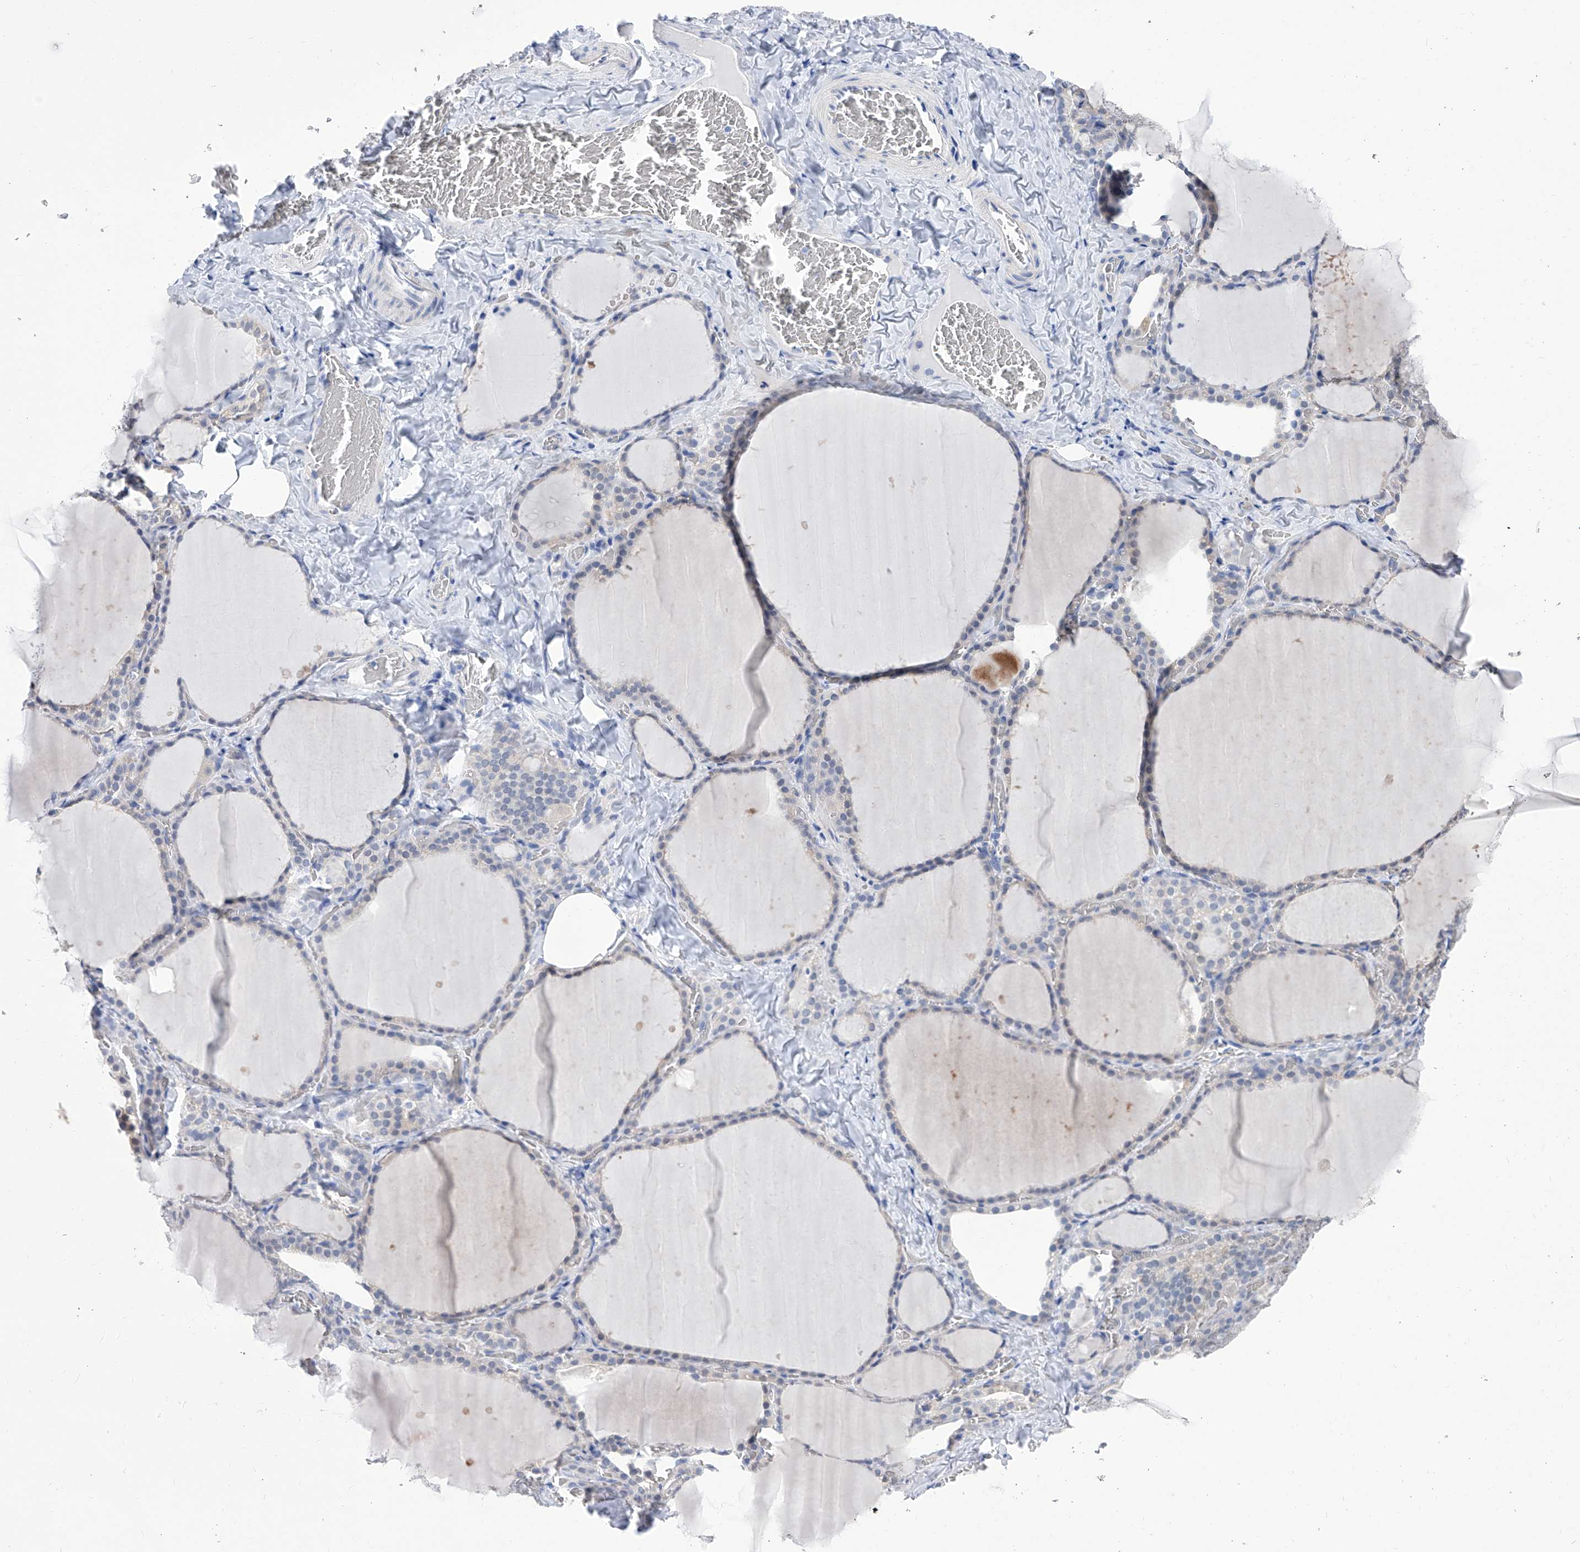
{"staining": {"intensity": "negative", "quantity": "none", "location": "none"}, "tissue": "thyroid gland", "cell_type": "Glandular cells", "image_type": "normal", "snomed": [{"axis": "morphology", "description": "Normal tissue, NOS"}, {"axis": "topography", "description": "Thyroid gland"}], "caption": "Histopathology image shows no significant protein staining in glandular cells of normal thyroid gland.", "gene": "SMS", "patient": {"sex": "female", "age": 22}}